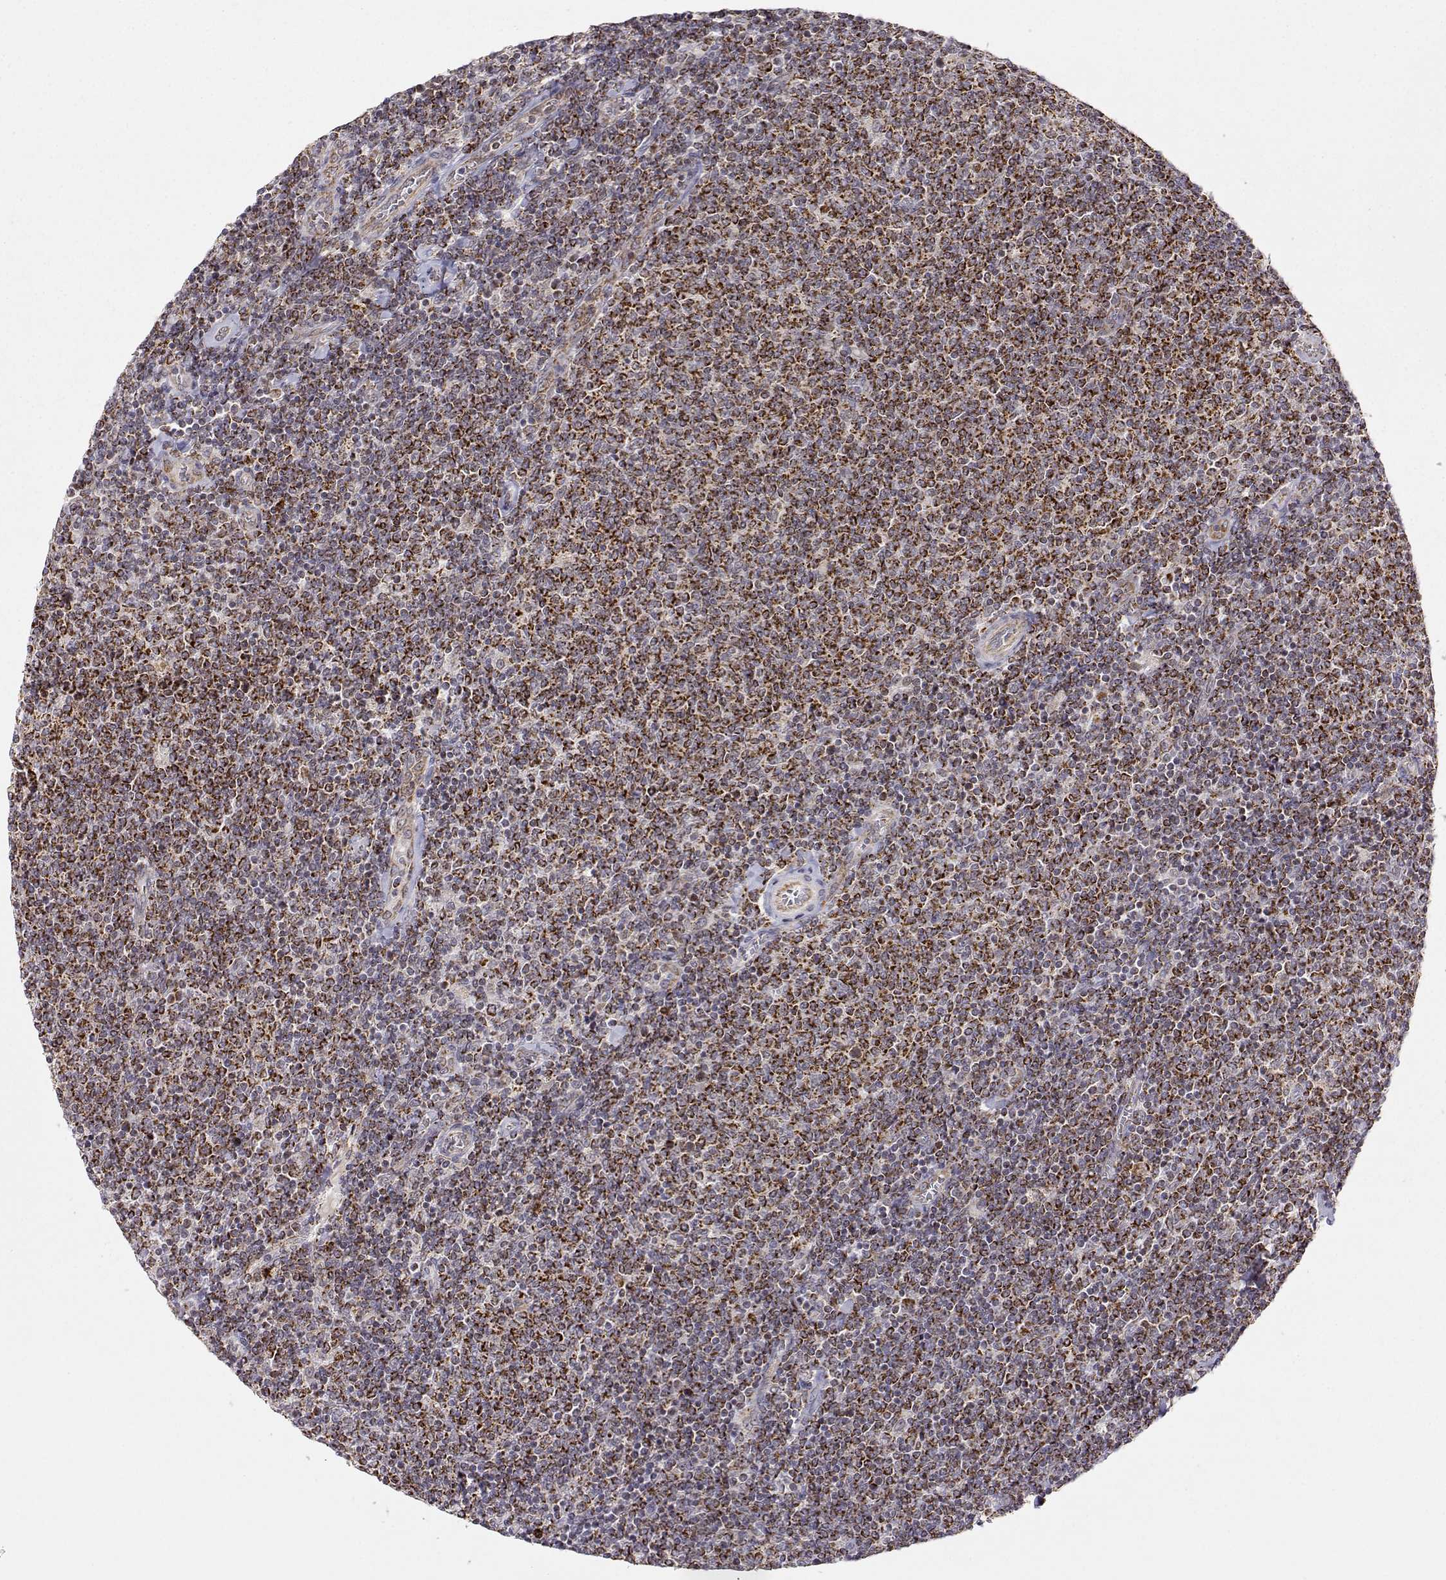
{"staining": {"intensity": "strong", "quantity": ">75%", "location": "cytoplasmic/membranous"}, "tissue": "lymphoma", "cell_type": "Tumor cells", "image_type": "cancer", "snomed": [{"axis": "morphology", "description": "Malignant lymphoma, non-Hodgkin's type, Low grade"}, {"axis": "topography", "description": "Lymph node"}], "caption": "Immunohistochemical staining of human low-grade malignant lymphoma, non-Hodgkin's type shows high levels of strong cytoplasmic/membranous positivity in approximately >75% of tumor cells.", "gene": "EXOG", "patient": {"sex": "male", "age": 52}}